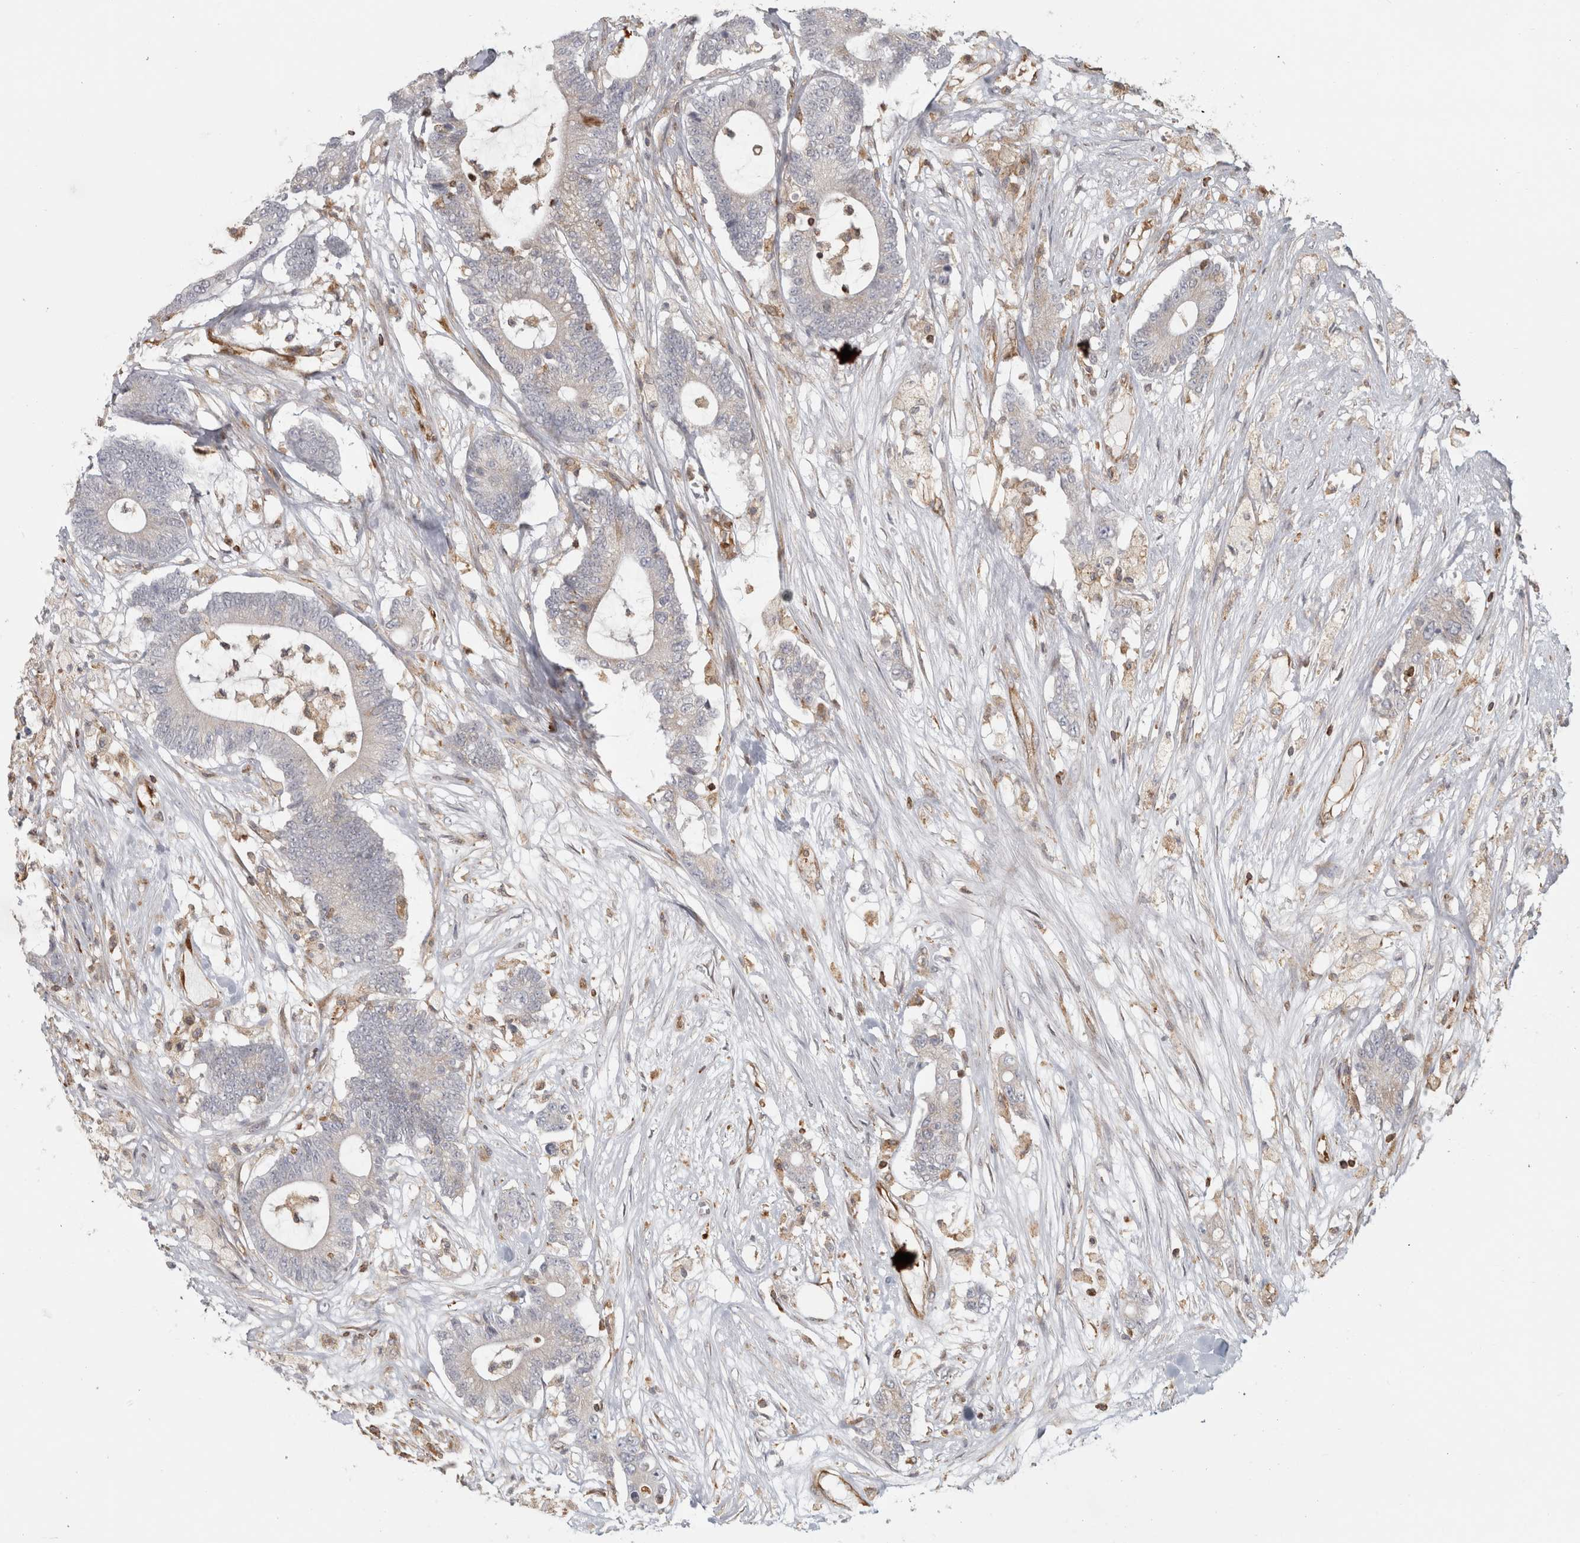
{"staining": {"intensity": "negative", "quantity": "none", "location": "none"}, "tissue": "colorectal cancer", "cell_type": "Tumor cells", "image_type": "cancer", "snomed": [{"axis": "morphology", "description": "Adenocarcinoma, NOS"}, {"axis": "topography", "description": "Colon"}], "caption": "Immunohistochemistry (IHC) image of neoplastic tissue: colorectal cancer (adenocarcinoma) stained with DAB (3,3'-diaminobenzidine) reveals no significant protein staining in tumor cells.", "gene": "HLA-E", "patient": {"sex": "female", "age": 84}}